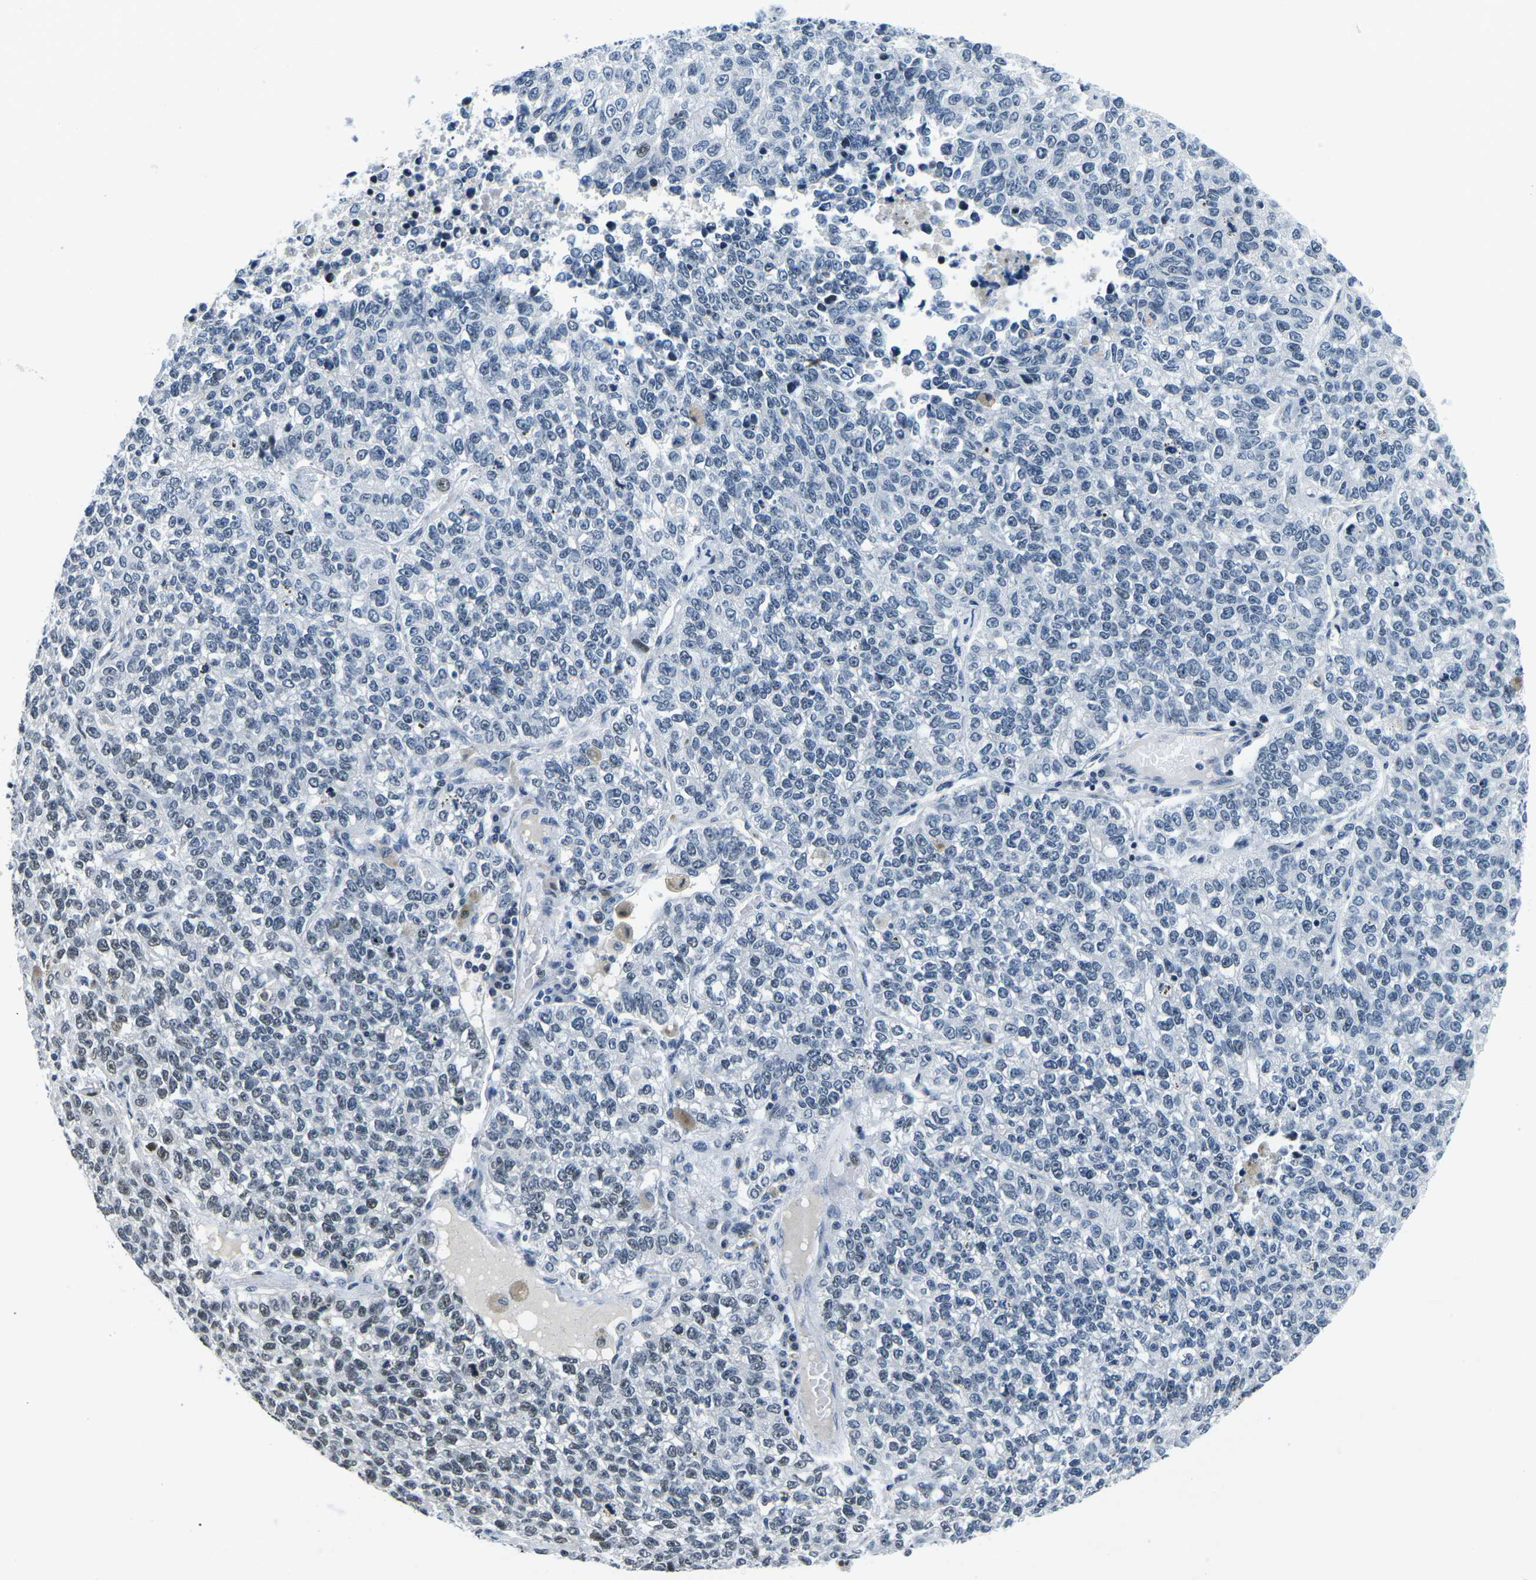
{"staining": {"intensity": "moderate", "quantity": "<25%", "location": "nuclear"}, "tissue": "lung cancer", "cell_type": "Tumor cells", "image_type": "cancer", "snomed": [{"axis": "morphology", "description": "Adenocarcinoma, NOS"}, {"axis": "topography", "description": "Lung"}], "caption": "Brown immunohistochemical staining in adenocarcinoma (lung) shows moderate nuclear expression in approximately <25% of tumor cells. The protein of interest is shown in brown color, while the nuclei are stained blue.", "gene": "PRPF8", "patient": {"sex": "male", "age": 49}}